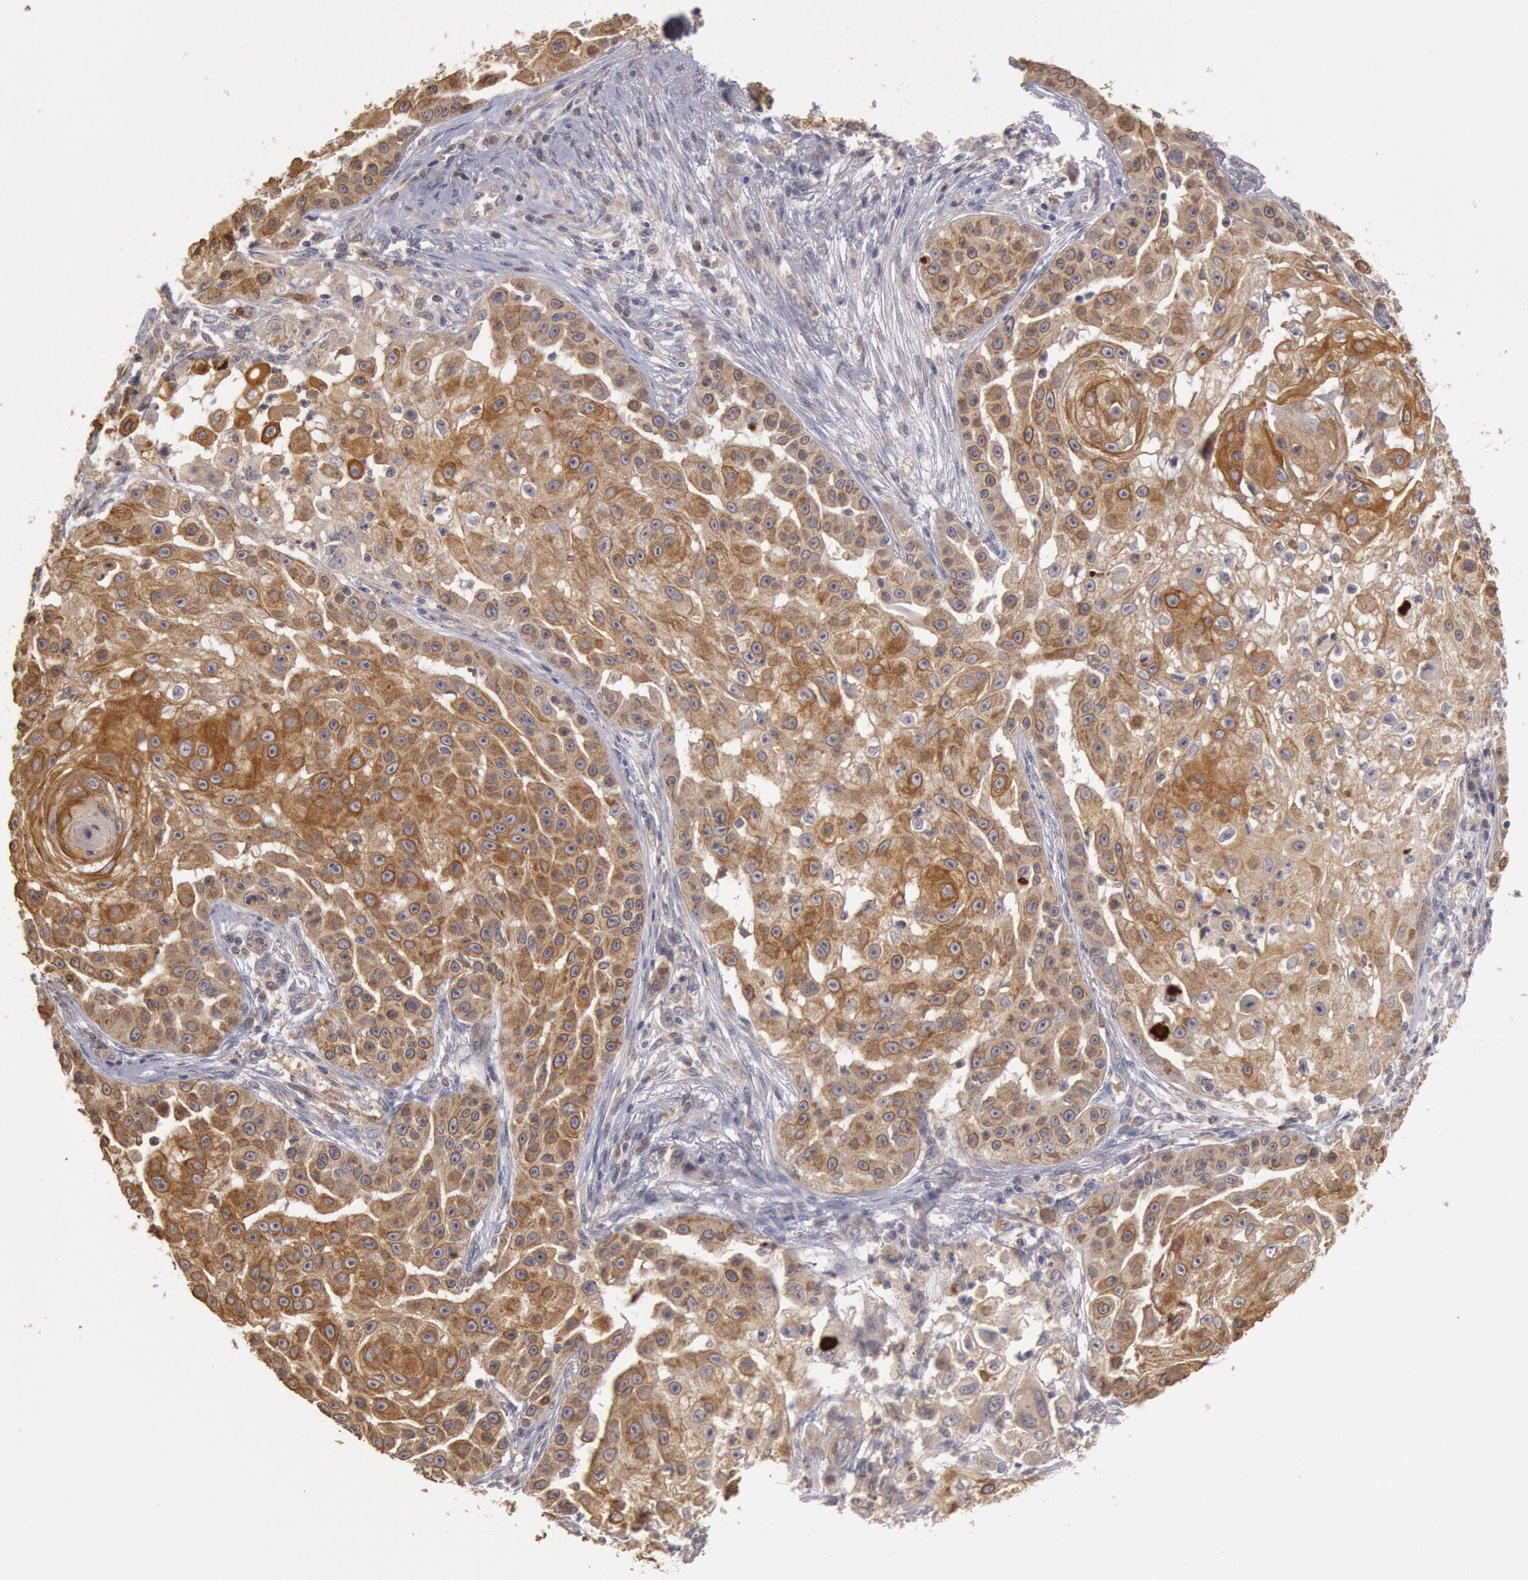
{"staining": {"intensity": "strong", "quantity": ">75%", "location": "cytoplasmic/membranous"}, "tissue": "skin cancer", "cell_type": "Tumor cells", "image_type": "cancer", "snomed": [{"axis": "morphology", "description": "Squamous cell carcinoma, NOS"}, {"axis": "topography", "description": "Skin"}], "caption": "Immunohistochemistry of human skin cancer (squamous cell carcinoma) shows high levels of strong cytoplasmic/membranous staining in approximately >75% of tumor cells. (IHC, brightfield microscopy, high magnification).", "gene": "PLA2G6", "patient": {"sex": "female", "age": 57}}